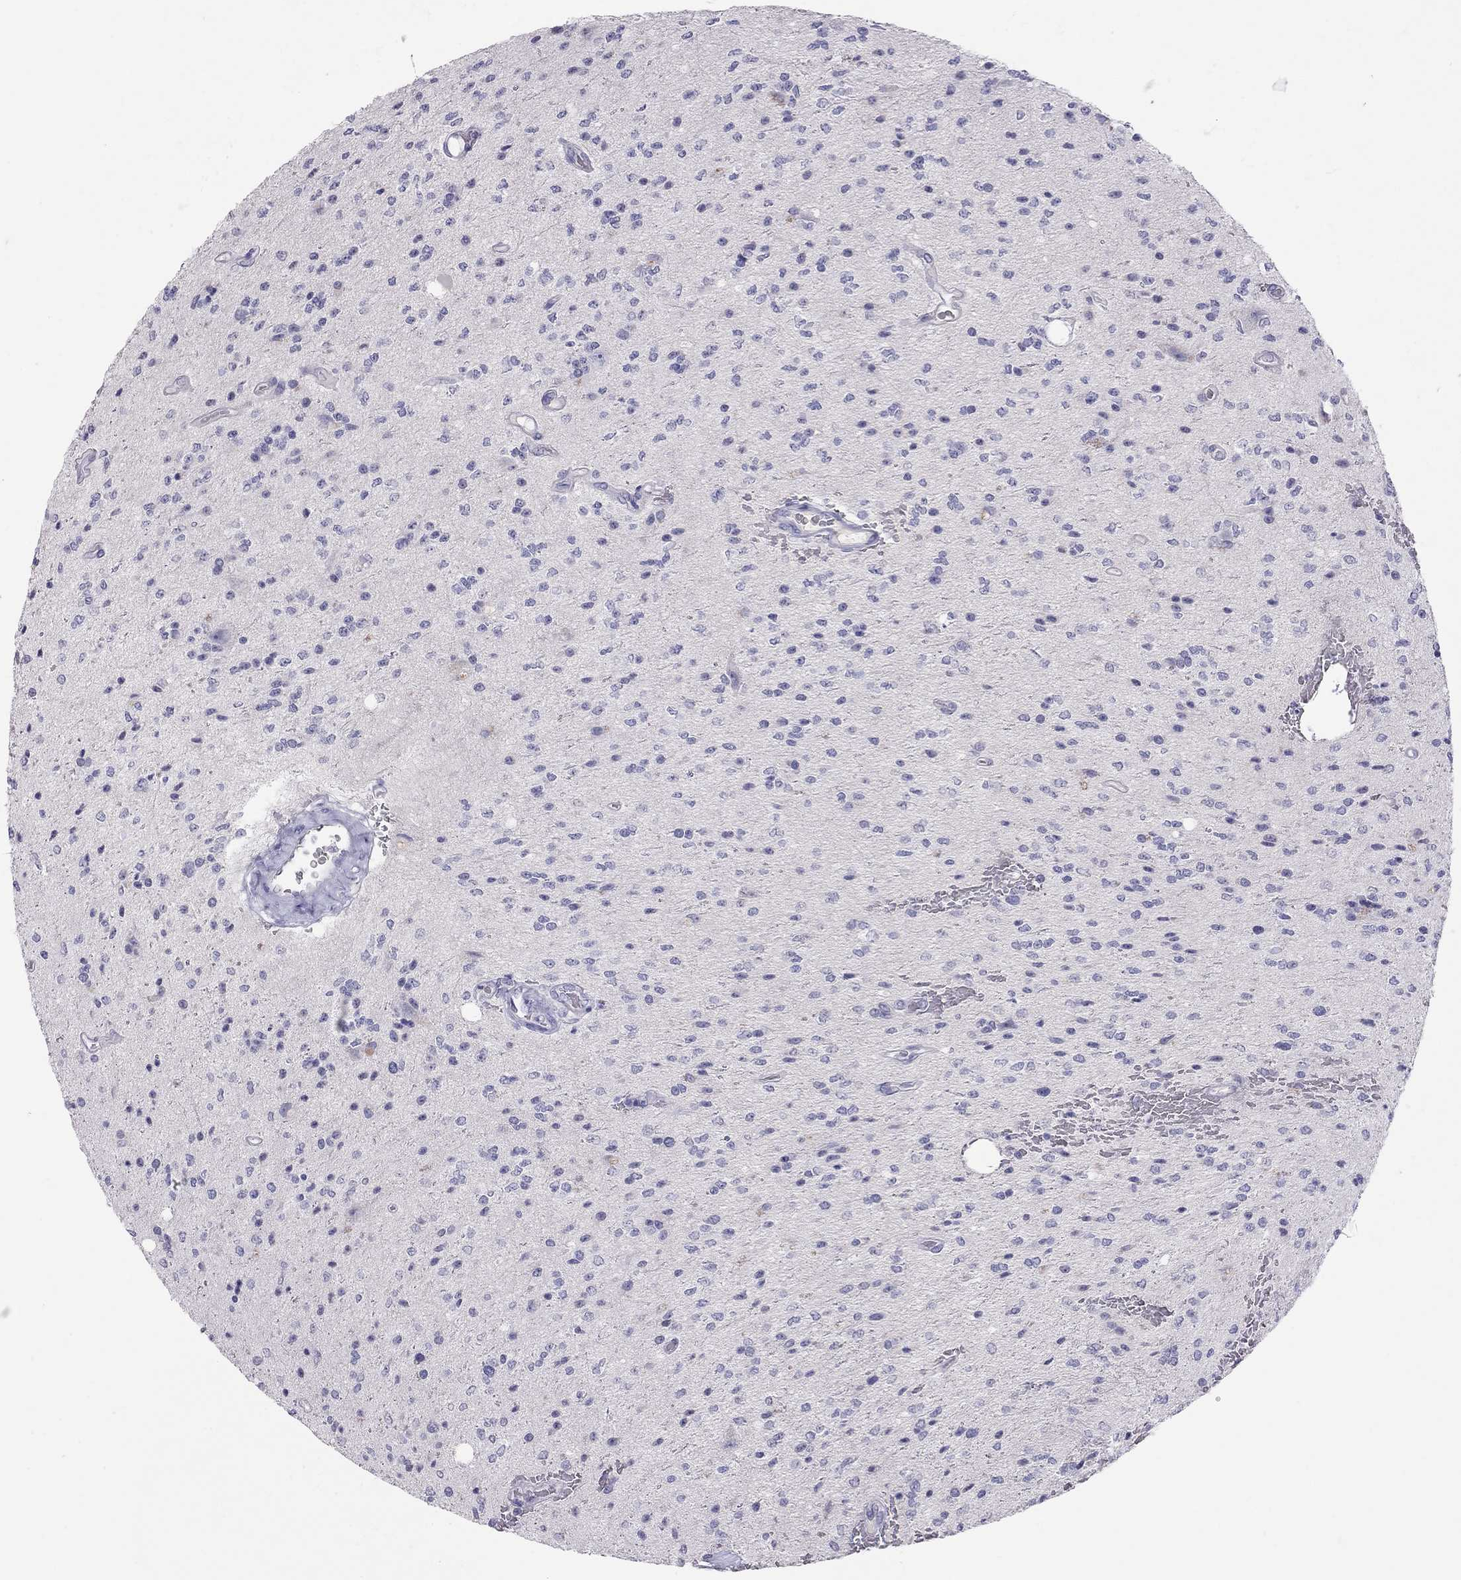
{"staining": {"intensity": "negative", "quantity": "none", "location": "none"}, "tissue": "glioma", "cell_type": "Tumor cells", "image_type": "cancer", "snomed": [{"axis": "morphology", "description": "Glioma, malignant, Low grade"}, {"axis": "topography", "description": "Brain"}], "caption": "Tumor cells are negative for protein expression in human malignant low-grade glioma.", "gene": "MUC16", "patient": {"sex": "male", "age": 67}}